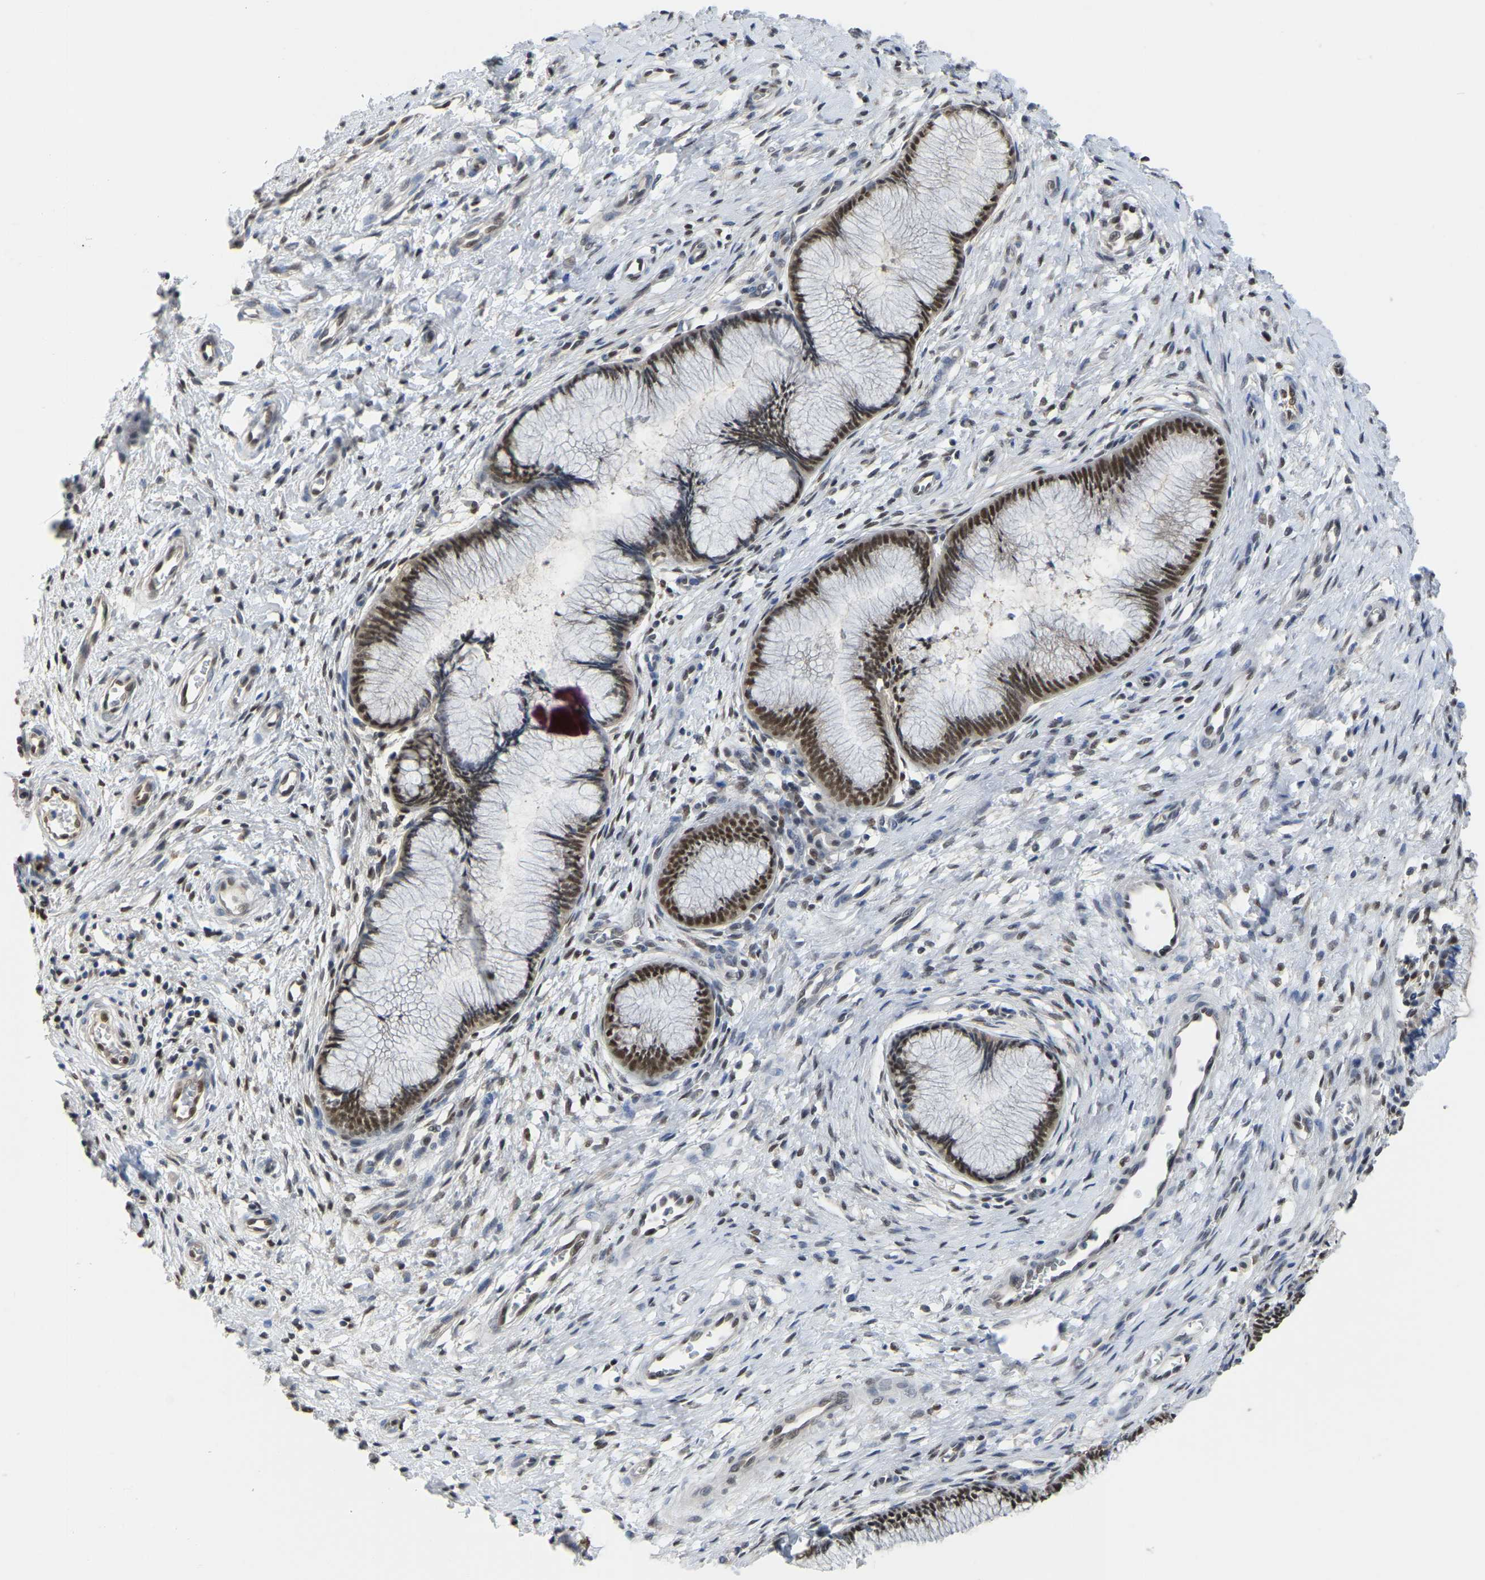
{"staining": {"intensity": "strong", "quantity": ">75%", "location": "nuclear"}, "tissue": "cervix", "cell_type": "Glandular cells", "image_type": "normal", "snomed": [{"axis": "morphology", "description": "Normal tissue, NOS"}, {"axis": "topography", "description": "Cervix"}], "caption": "IHC (DAB) staining of unremarkable cervix displays strong nuclear protein expression in about >75% of glandular cells.", "gene": "KLRG2", "patient": {"sex": "female", "age": 55}}